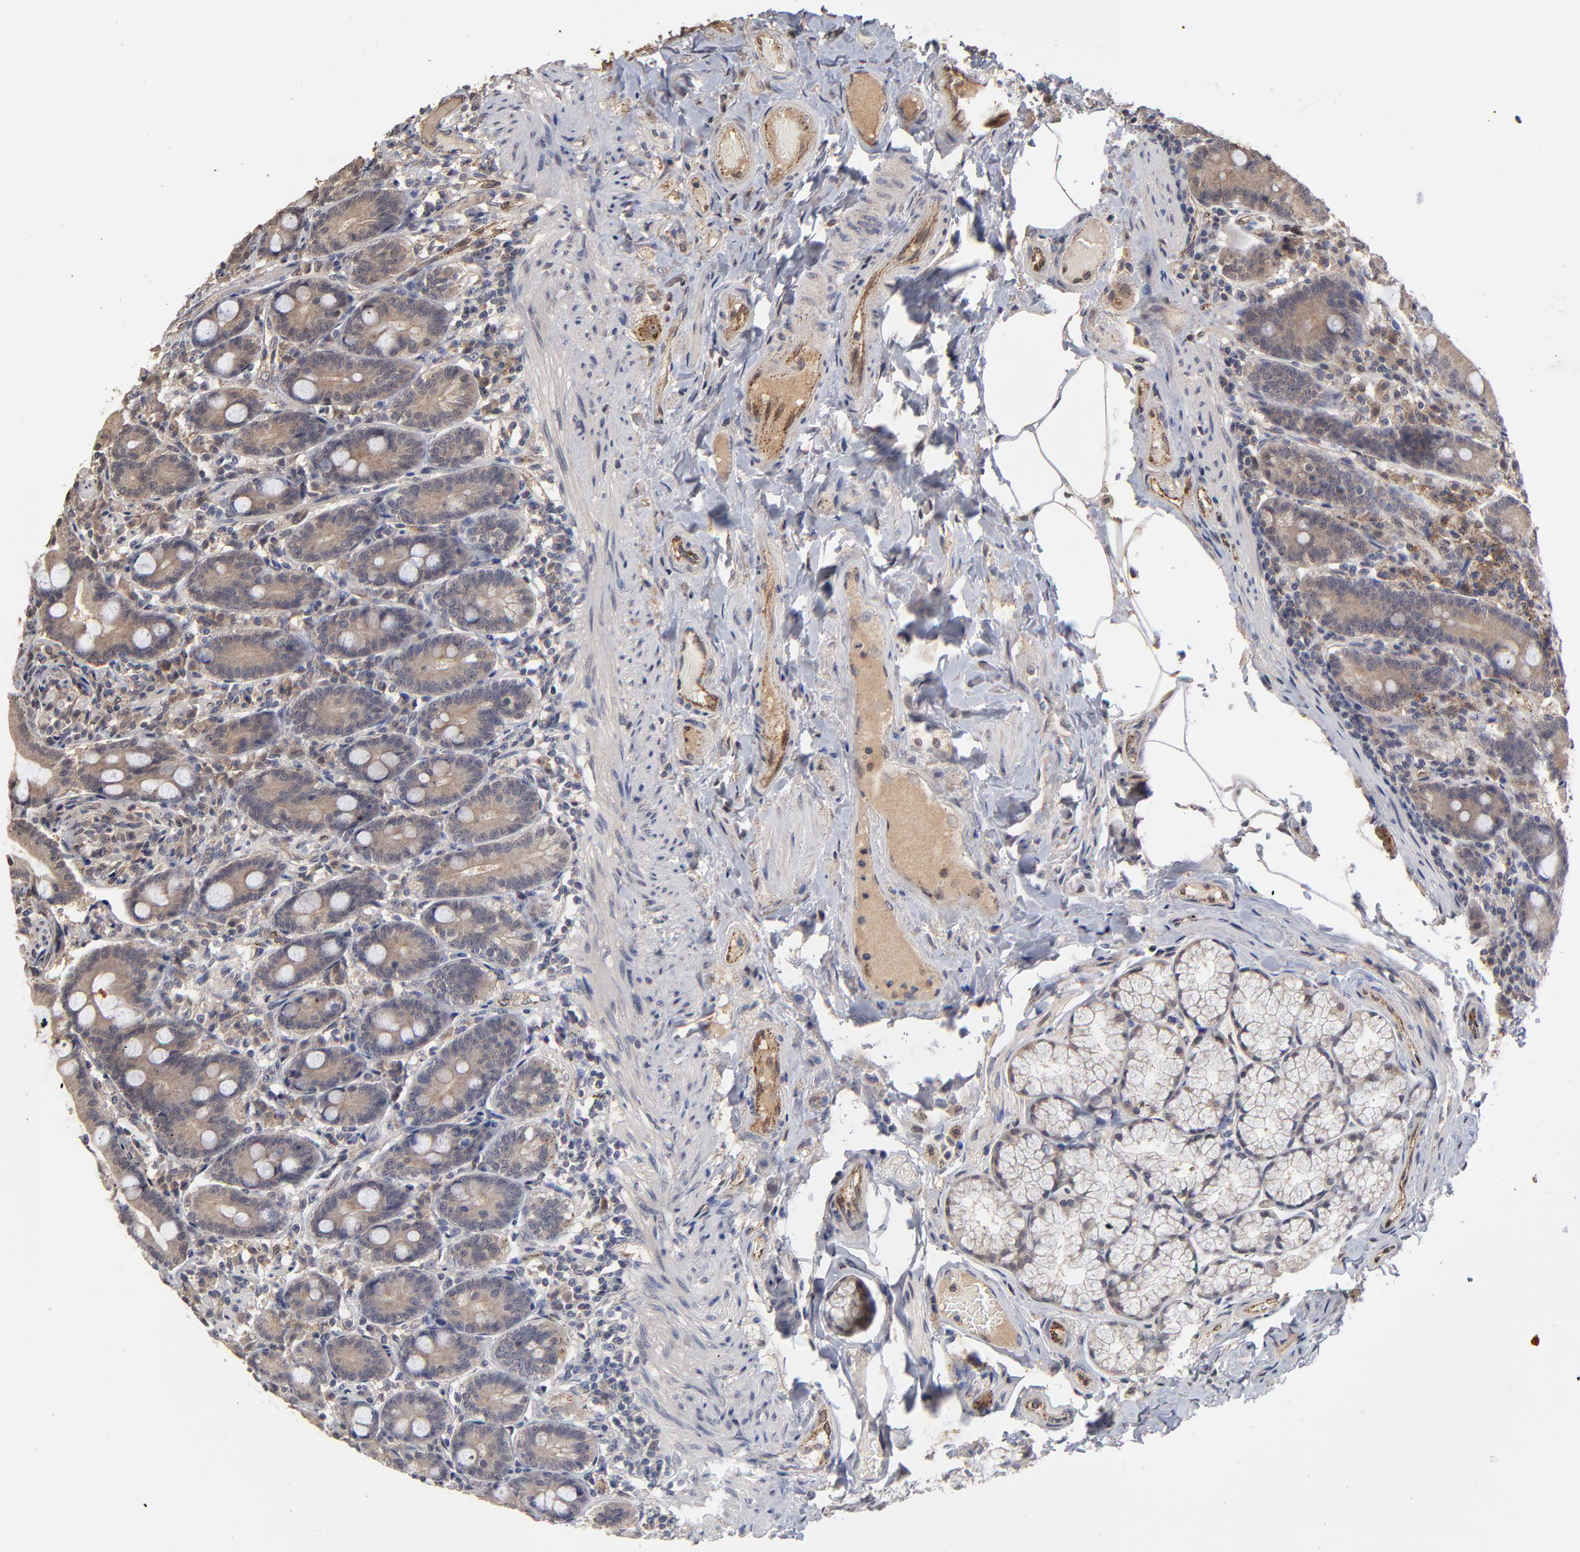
{"staining": {"intensity": "moderate", "quantity": "25%-75%", "location": "cytoplasmic/membranous"}, "tissue": "duodenum", "cell_type": "Glandular cells", "image_type": "normal", "snomed": [{"axis": "morphology", "description": "Normal tissue, NOS"}, {"axis": "topography", "description": "Duodenum"}], "caption": "The micrograph demonstrates immunohistochemical staining of unremarkable duodenum. There is moderate cytoplasmic/membranous staining is appreciated in about 25%-75% of glandular cells. (IHC, brightfield microscopy, high magnification).", "gene": "ASB8", "patient": {"sex": "female", "age": 64}}